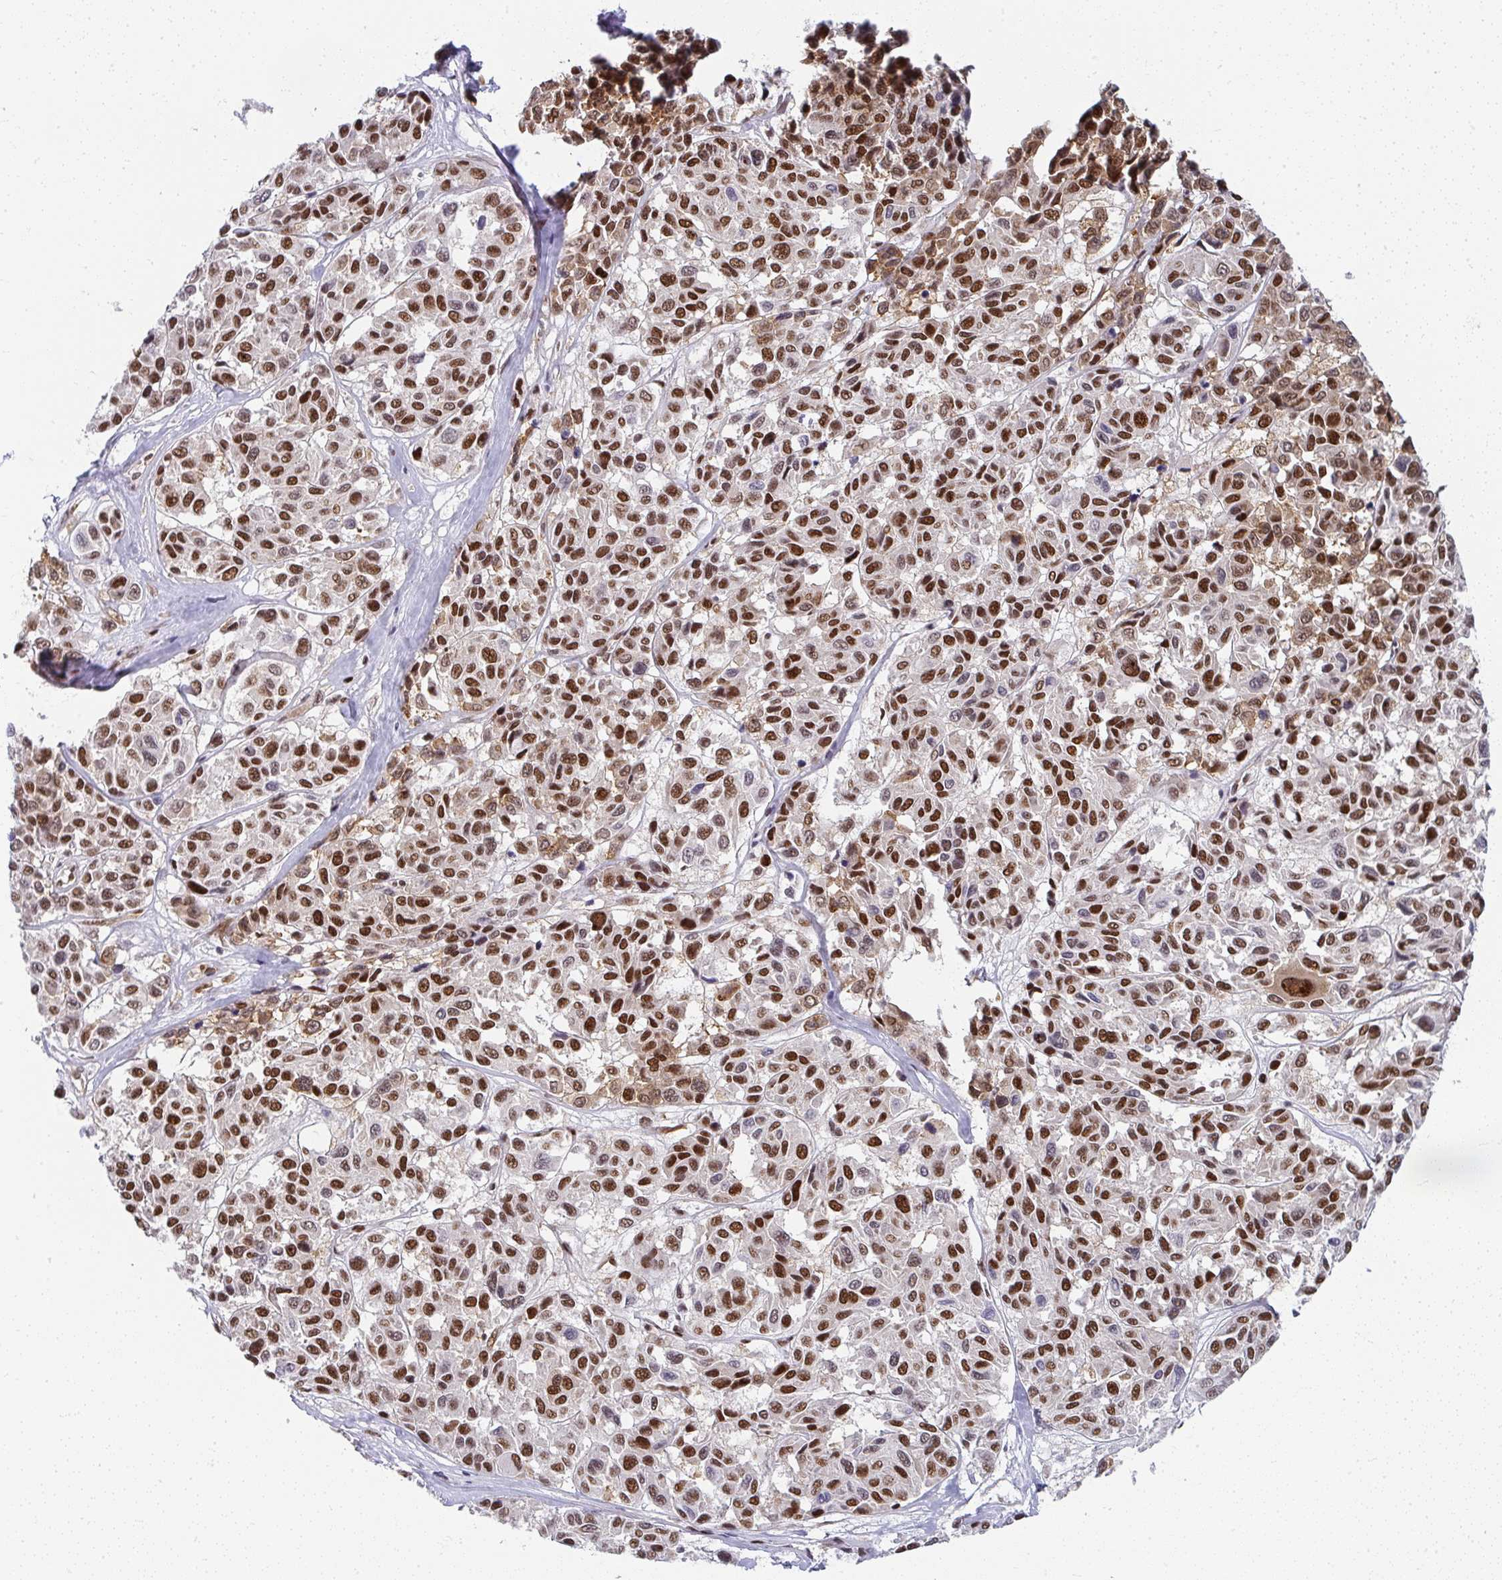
{"staining": {"intensity": "moderate", "quantity": ">75%", "location": "nuclear"}, "tissue": "melanoma", "cell_type": "Tumor cells", "image_type": "cancer", "snomed": [{"axis": "morphology", "description": "Malignant melanoma, NOS"}, {"axis": "topography", "description": "Skin"}], "caption": "Melanoma stained with IHC displays moderate nuclear expression in about >75% of tumor cells. The staining is performed using DAB brown chromogen to label protein expression. The nuclei are counter-stained blue using hematoxylin.", "gene": "SYNCRIP", "patient": {"sex": "female", "age": 66}}